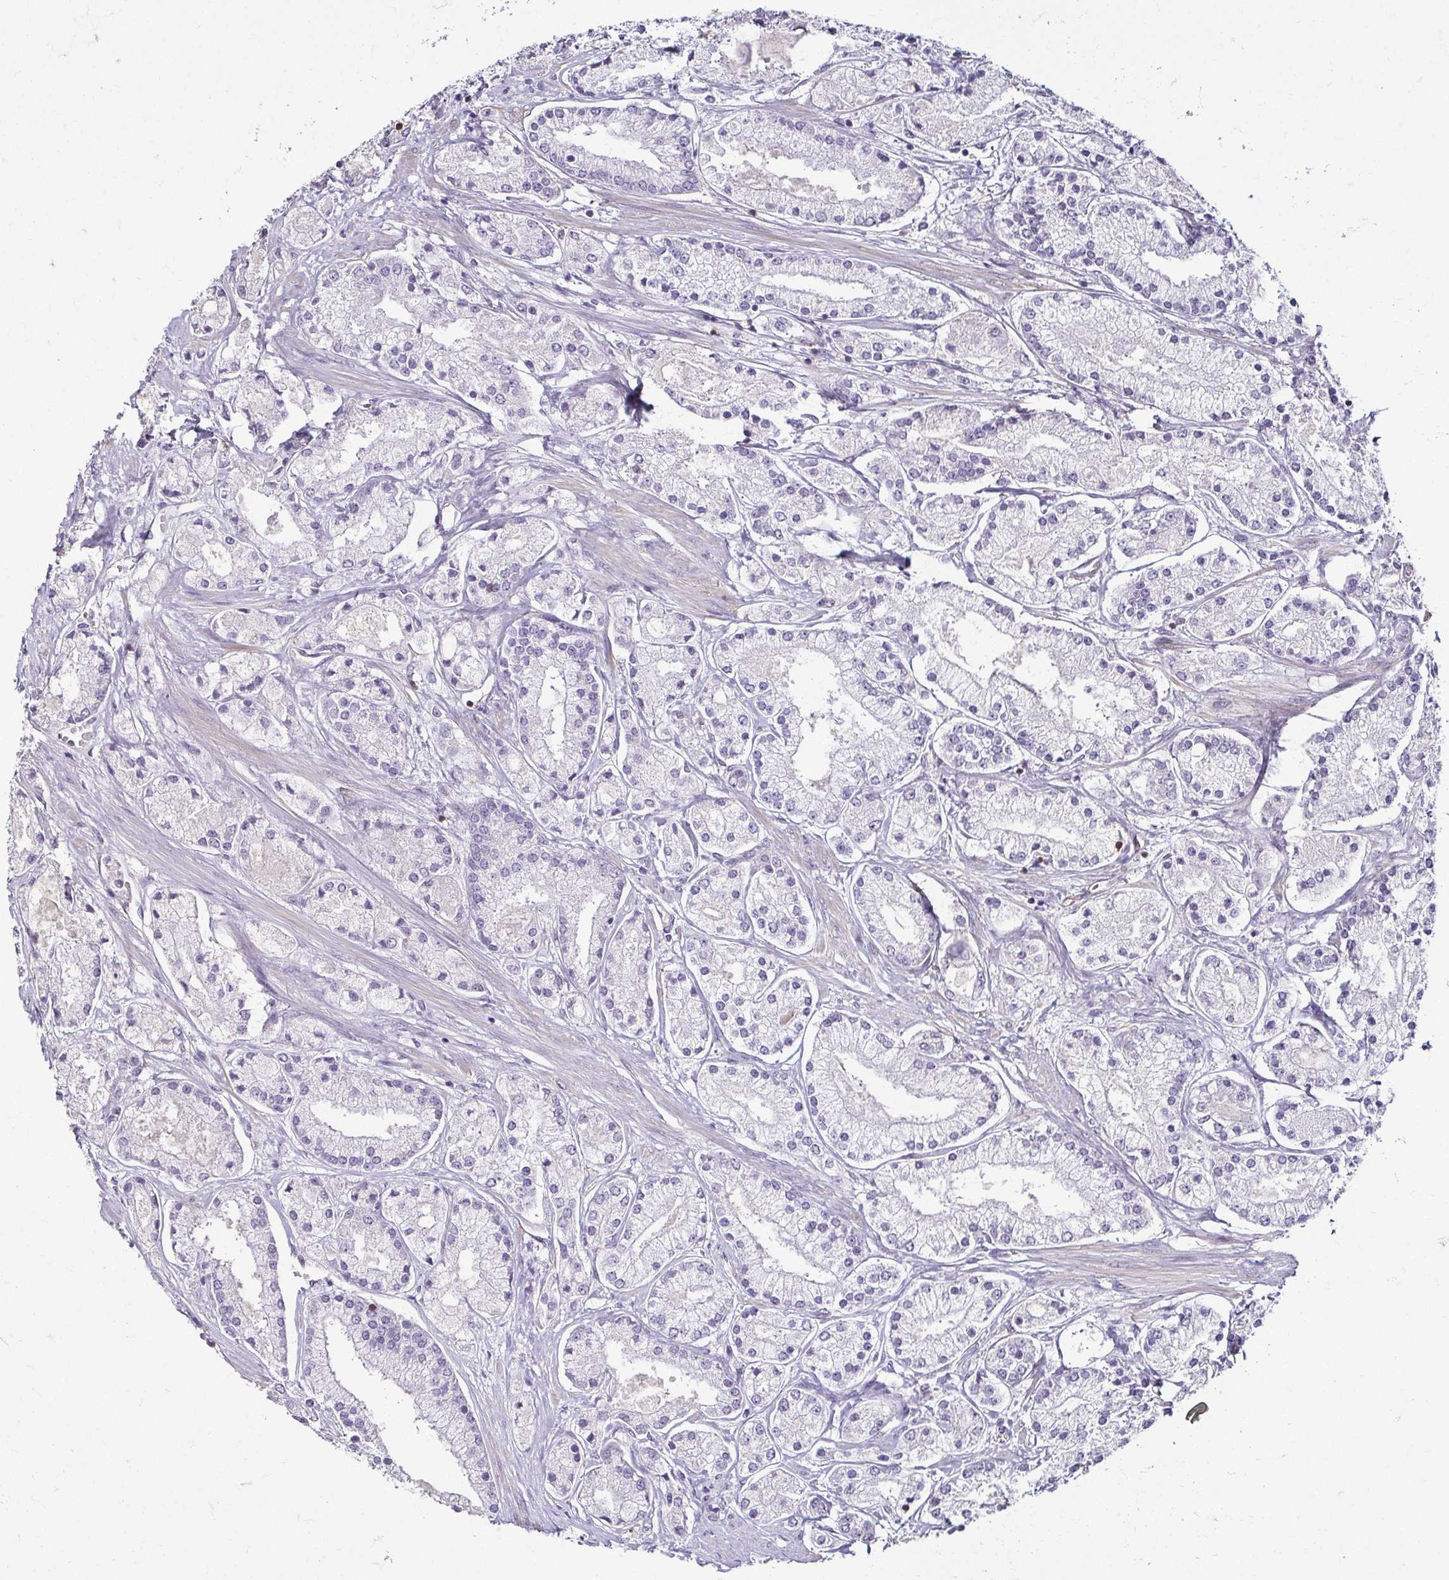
{"staining": {"intensity": "negative", "quantity": "none", "location": "none"}, "tissue": "prostate cancer", "cell_type": "Tumor cells", "image_type": "cancer", "snomed": [{"axis": "morphology", "description": "Adenocarcinoma, High grade"}, {"axis": "topography", "description": "Prostate"}], "caption": "Photomicrograph shows no protein positivity in tumor cells of high-grade adenocarcinoma (prostate) tissue. (Immunohistochemistry, brightfield microscopy, high magnification).", "gene": "HOPX", "patient": {"sex": "male", "age": 67}}